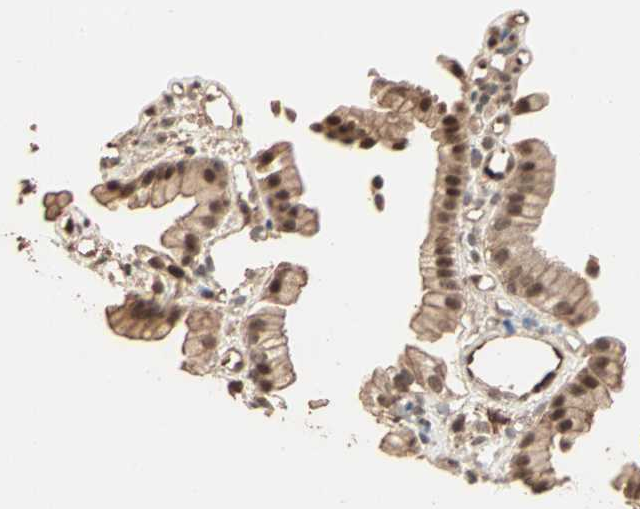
{"staining": {"intensity": "strong", "quantity": ">75%", "location": "cytoplasmic/membranous,nuclear"}, "tissue": "gallbladder", "cell_type": "Glandular cells", "image_type": "normal", "snomed": [{"axis": "morphology", "description": "Normal tissue, NOS"}, {"axis": "topography", "description": "Gallbladder"}], "caption": "High-magnification brightfield microscopy of benign gallbladder stained with DAB (brown) and counterstained with hematoxylin (blue). glandular cells exhibit strong cytoplasmic/membranous,nuclear staining is seen in approximately>75% of cells. The staining was performed using DAB (3,3'-diaminobenzidine), with brown indicating positive protein expression. Nuclei are stained blue with hematoxylin.", "gene": "ZBTB33", "patient": {"sex": "male", "age": 65}}